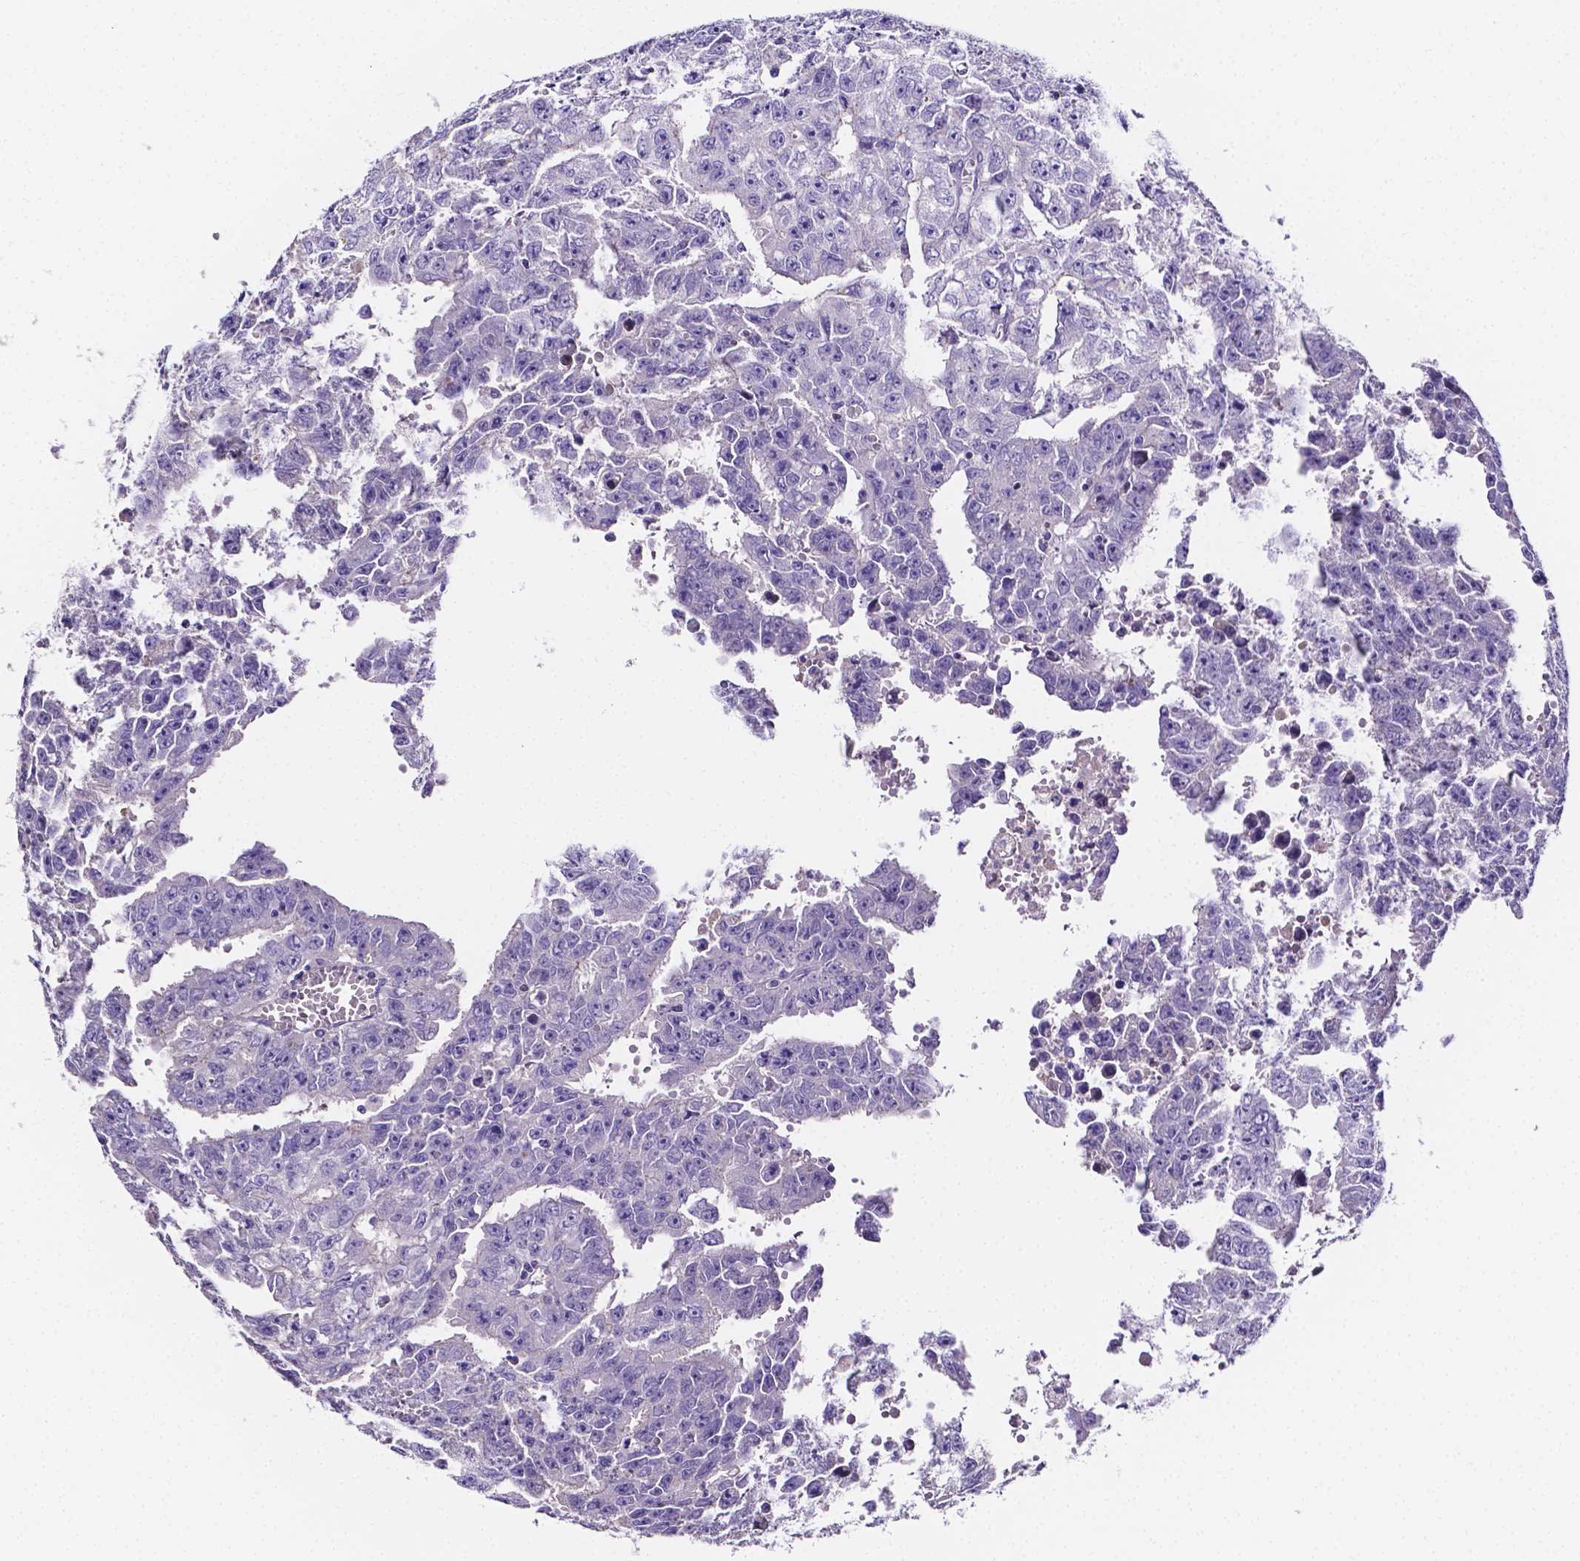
{"staining": {"intensity": "negative", "quantity": "none", "location": "none"}, "tissue": "testis cancer", "cell_type": "Tumor cells", "image_type": "cancer", "snomed": [{"axis": "morphology", "description": "Carcinoma, Embryonal, NOS"}, {"axis": "morphology", "description": "Teratoma, malignant, NOS"}, {"axis": "topography", "description": "Testis"}], "caption": "The image displays no staining of tumor cells in testis cancer (embryonal carcinoma).", "gene": "NRGN", "patient": {"sex": "male", "age": 24}}